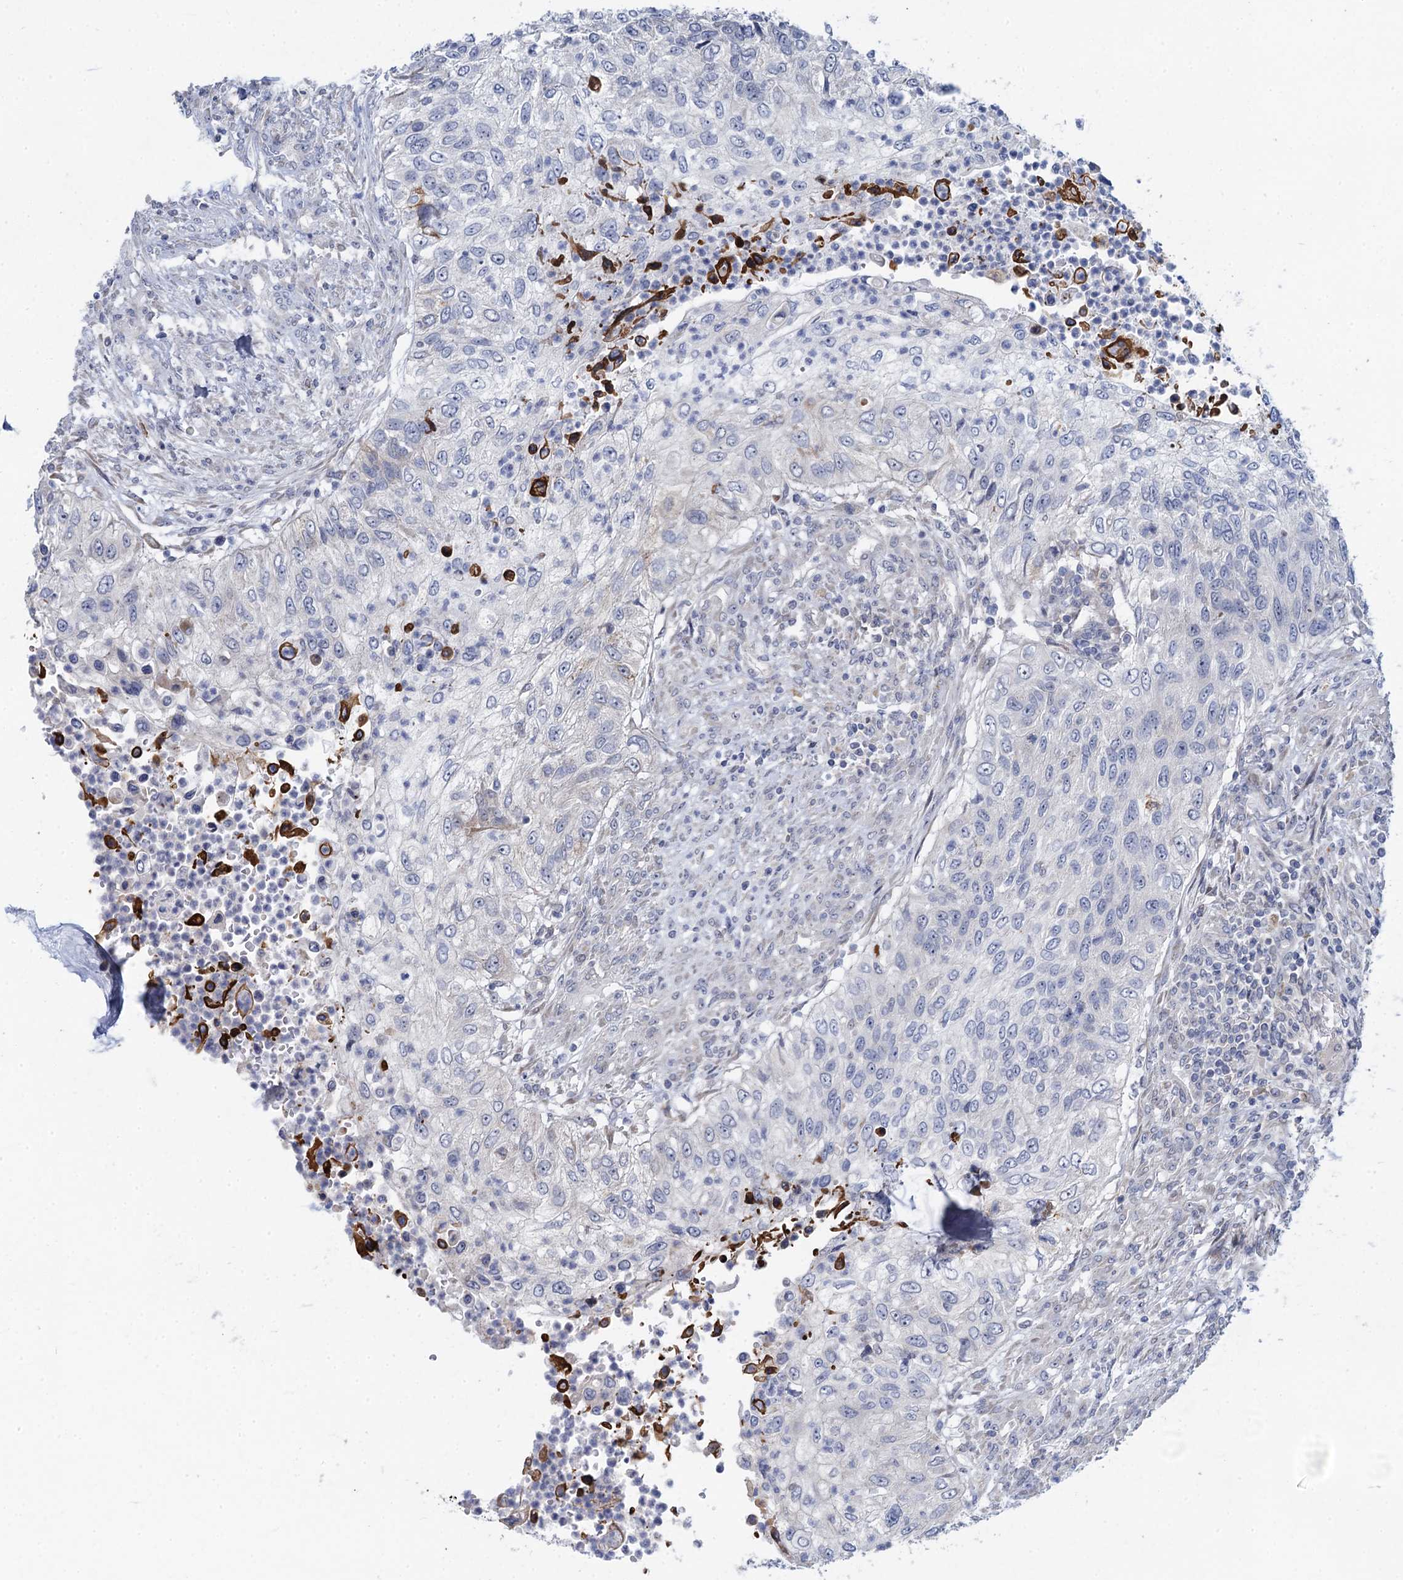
{"staining": {"intensity": "negative", "quantity": "none", "location": "none"}, "tissue": "urothelial cancer", "cell_type": "Tumor cells", "image_type": "cancer", "snomed": [{"axis": "morphology", "description": "Urothelial carcinoma, High grade"}, {"axis": "topography", "description": "Urinary bladder"}], "caption": "This histopathology image is of urothelial carcinoma (high-grade) stained with IHC to label a protein in brown with the nuclei are counter-stained blue. There is no expression in tumor cells.", "gene": "QPCTL", "patient": {"sex": "female", "age": 60}}